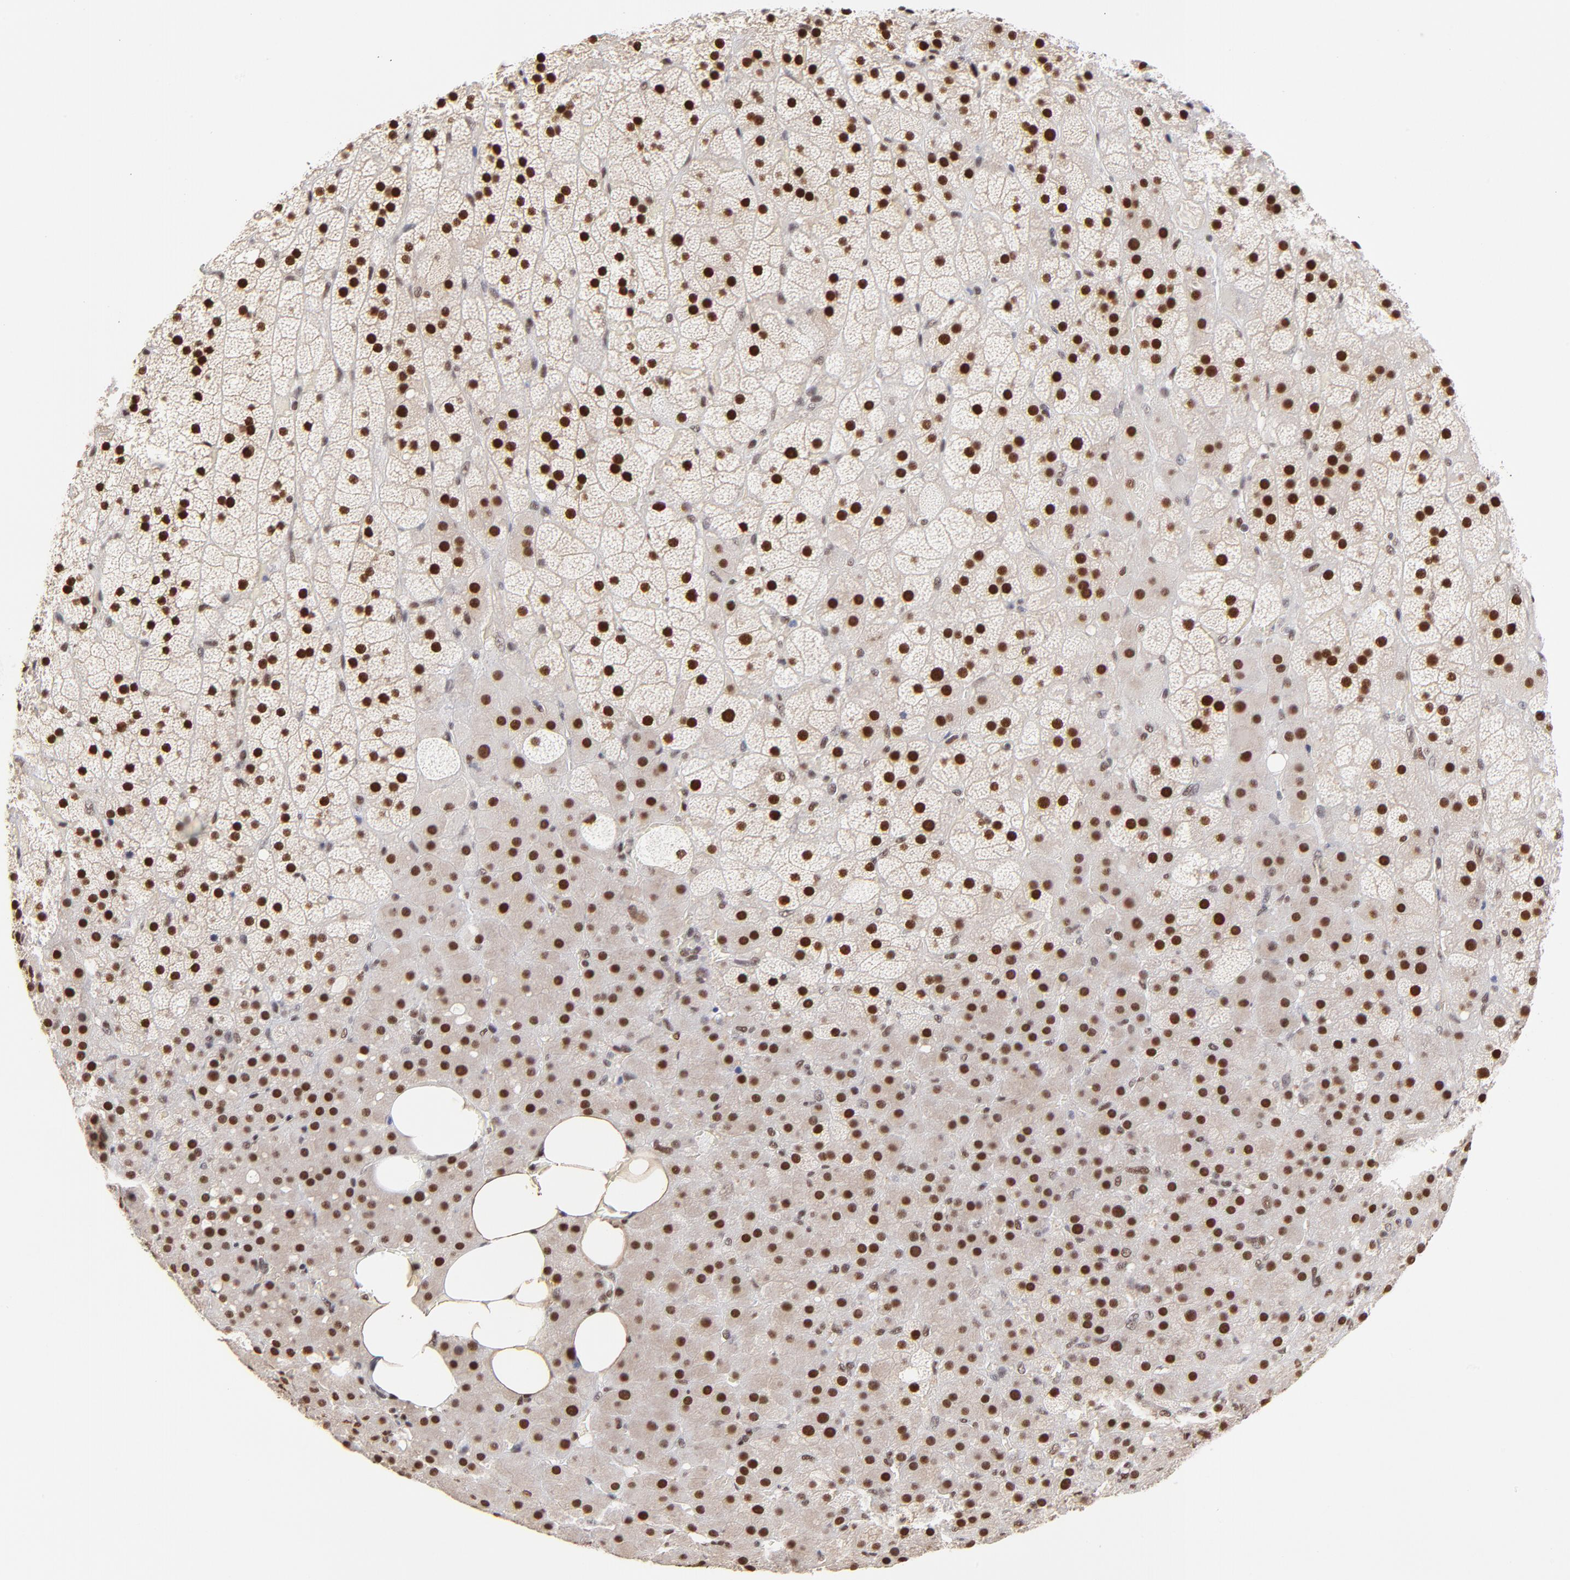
{"staining": {"intensity": "strong", "quantity": ">75%", "location": "nuclear"}, "tissue": "adrenal gland", "cell_type": "Glandular cells", "image_type": "normal", "snomed": [{"axis": "morphology", "description": "Normal tissue, NOS"}, {"axis": "topography", "description": "Adrenal gland"}], "caption": "A brown stain shows strong nuclear positivity of a protein in glandular cells of unremarkable human adrenal gland. (DAB IHC, brown staining for protein, blue staining for nuclei).", "gene": "ZMYM3", "patient": {"sex": "male", "age": 35}}